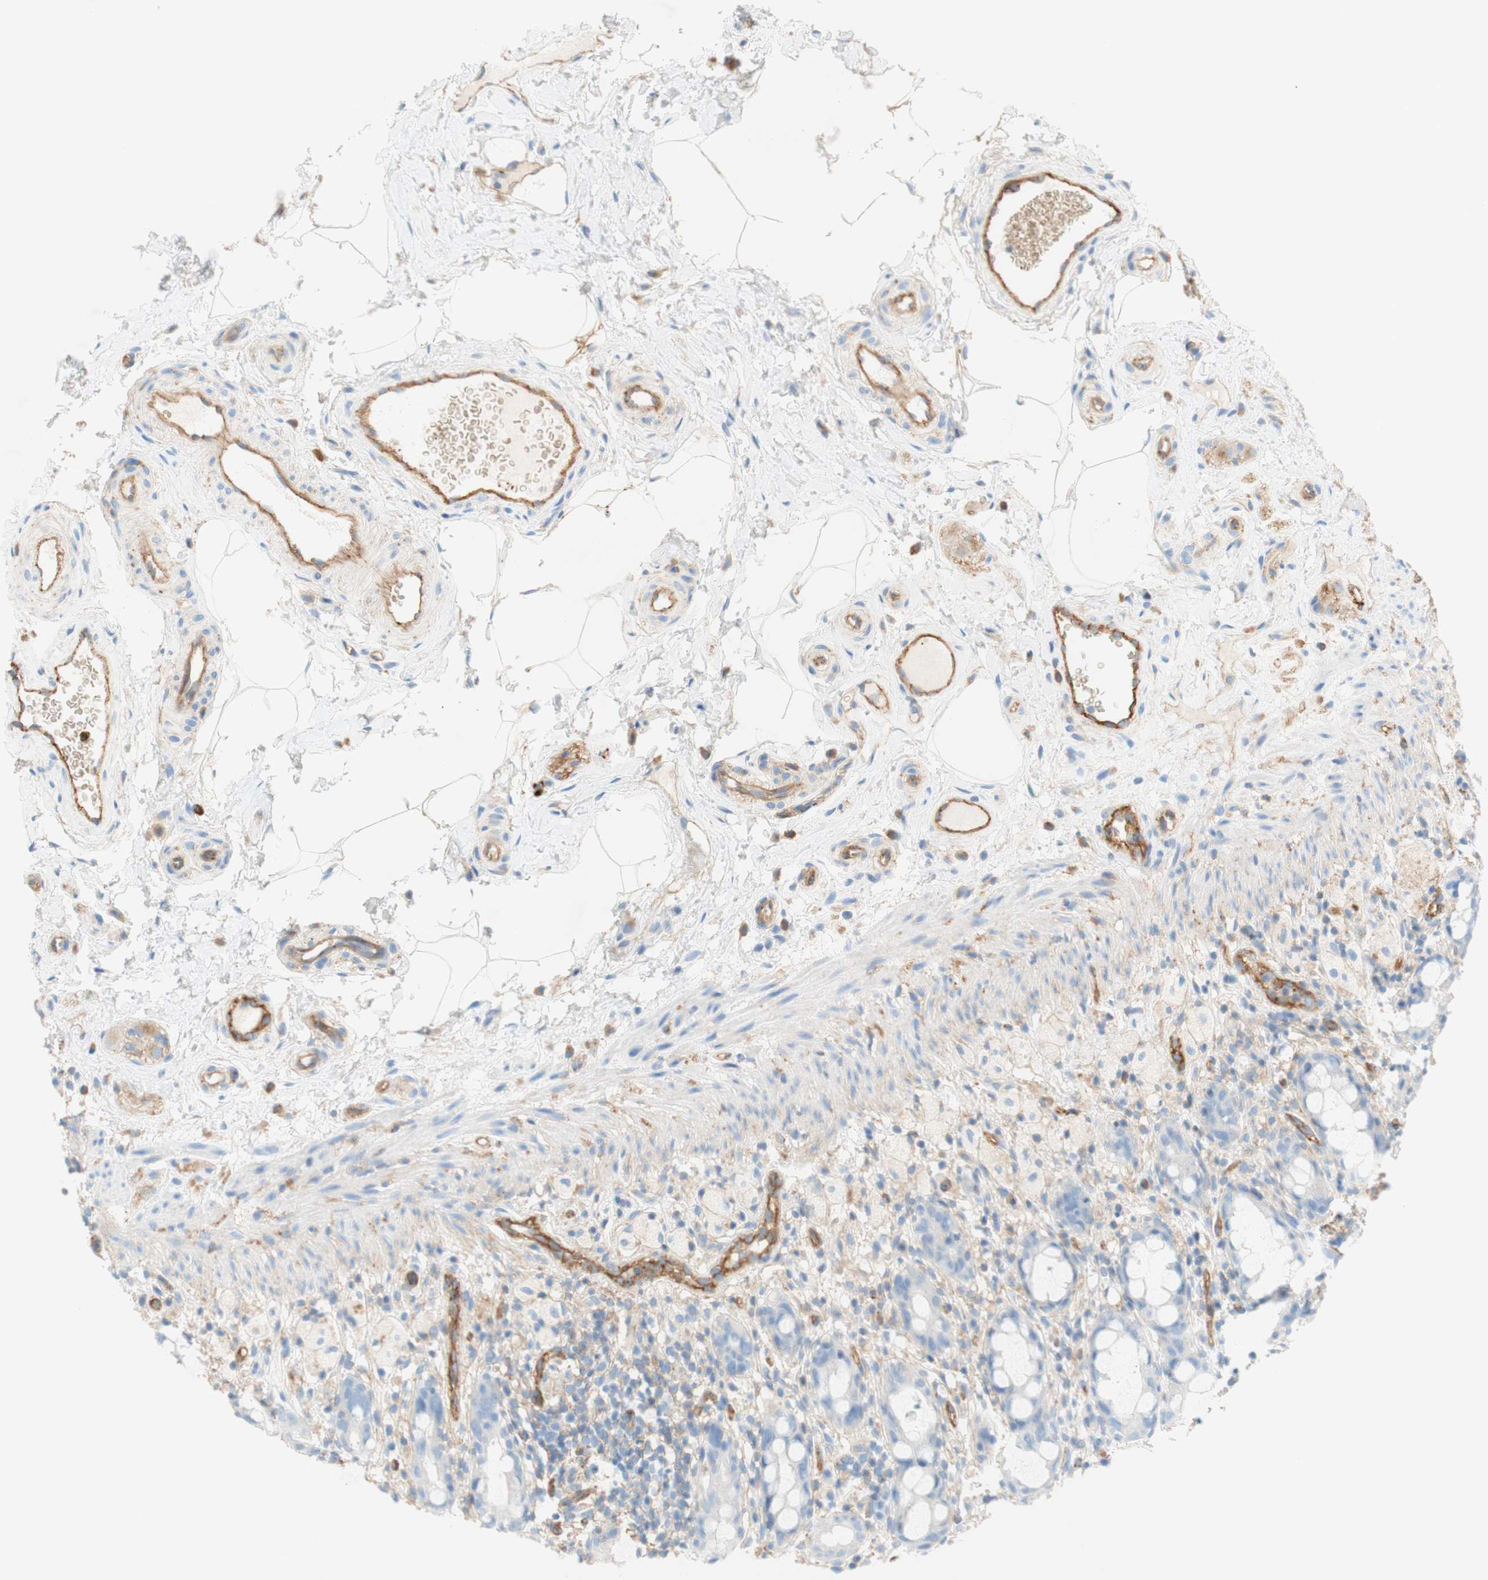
{"staining": {"intensity": "weak", "quantity": "<25%", "location": "cytoplasmic/membranous"}, "tissue": "rectum", "cell_type": "Glandular cells", "image_type": "normal", "snomed": [{"axis": "morphology", "description": "Normal tissue, NOS"}, {"axis": "topography", "description": "Rectum"}], "caption": "The photomicrograph reveals no staining of glandular cells in benign rectum.", "gene": "STOM", "patient": {"sex": "male", "age": 44}}